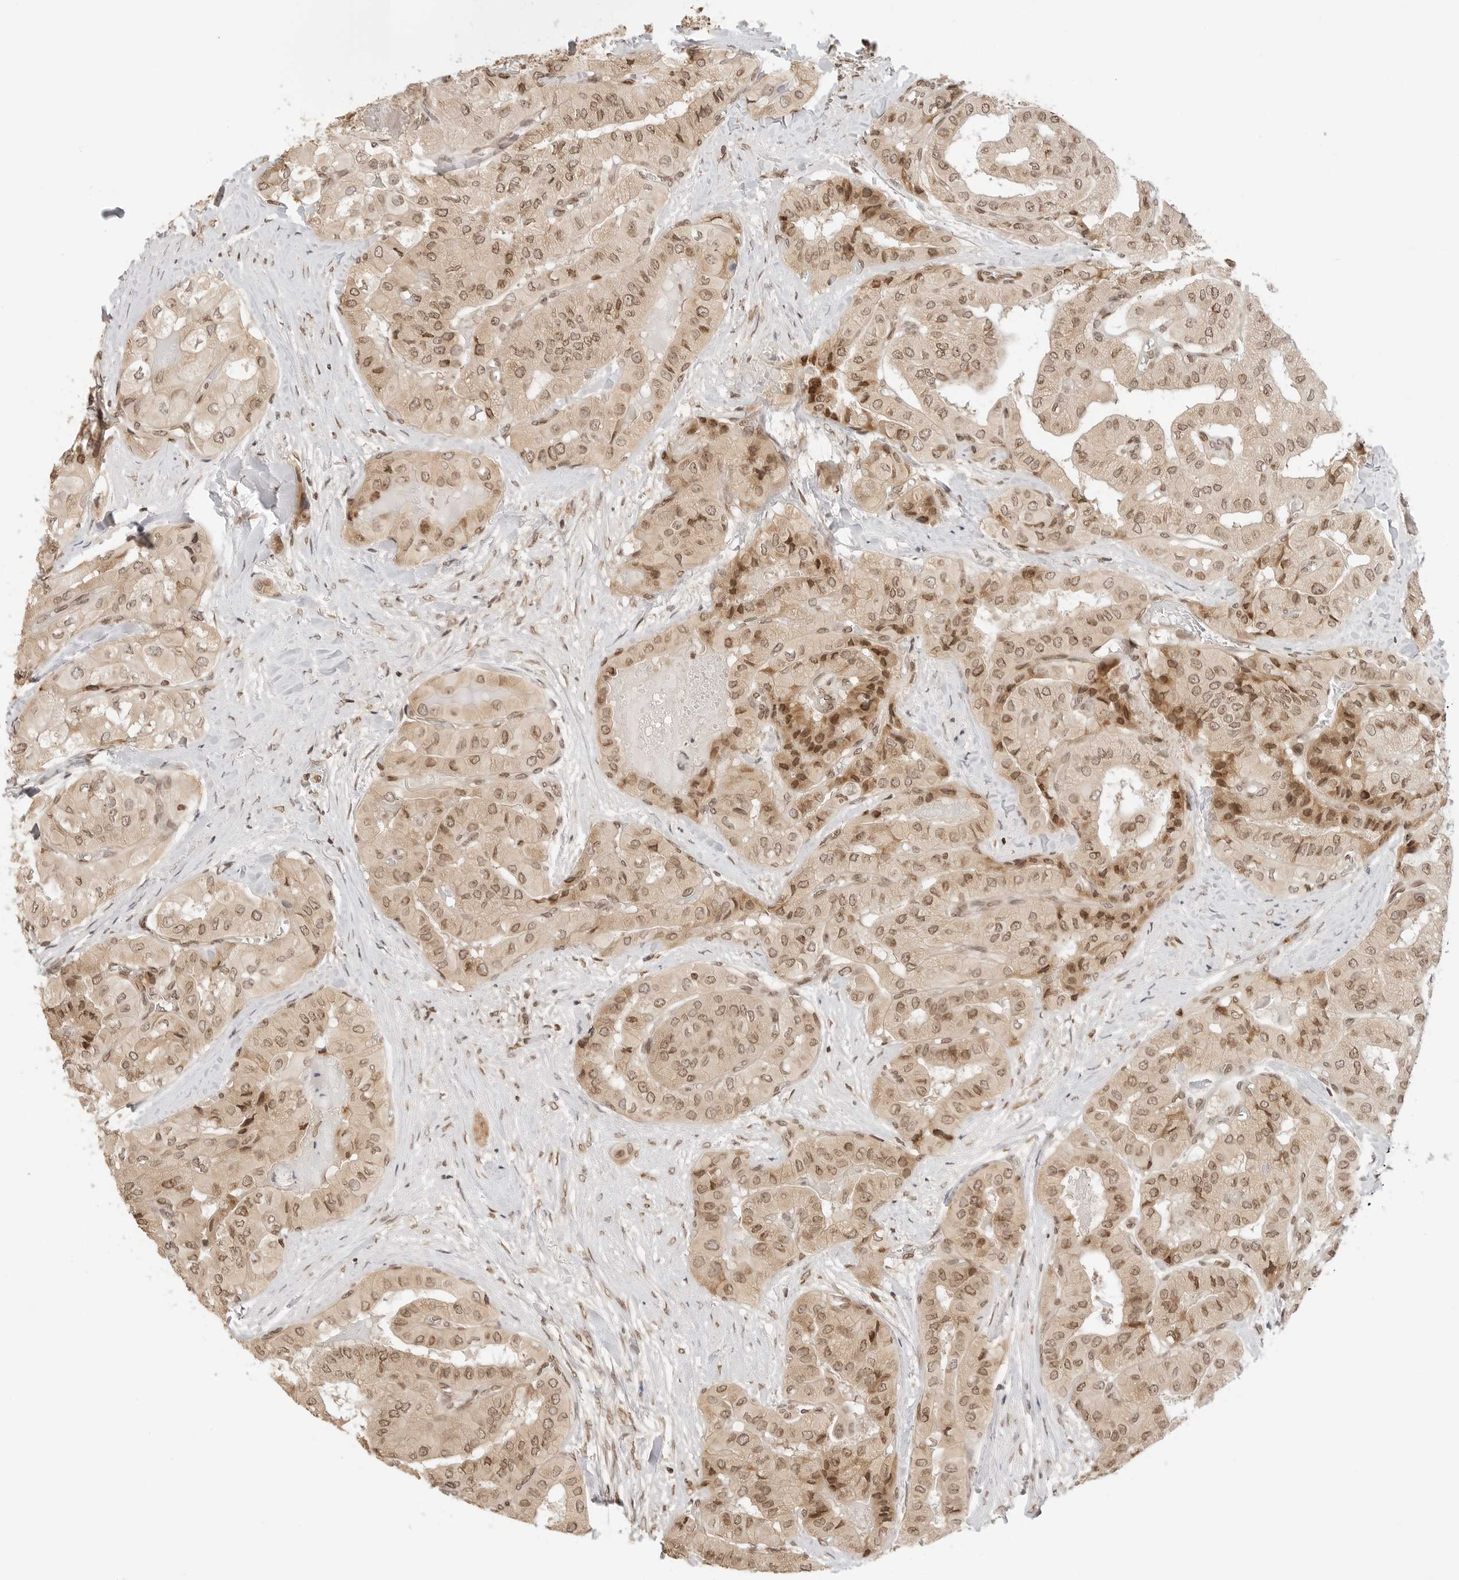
{"staining": {"intensity": "moderate", "quantity": ">75%", "location": "cytoplasmic/membranous,nuclear"}, "tissue": "thyroid cancer", "cell_type": "Tumor cells", "image_type": "cancer", "snomed": [{"axis": "morphology", "description": "Papillary adenocarcinoma, NOS"}, {"axis": "topography", "description": "Thyroid gland"}], "caption": "This histopathology image displays papillary adenocarcinoma (thyroid) stained with IHC to label a protein in brown. The cytoplasmic/membranous and nuclear of tumor cells show moderate positivity for the protein. Nuclei are counter-stained blue.", "gene": "POLH", "patient": {"sex": "female", "age": 59}}